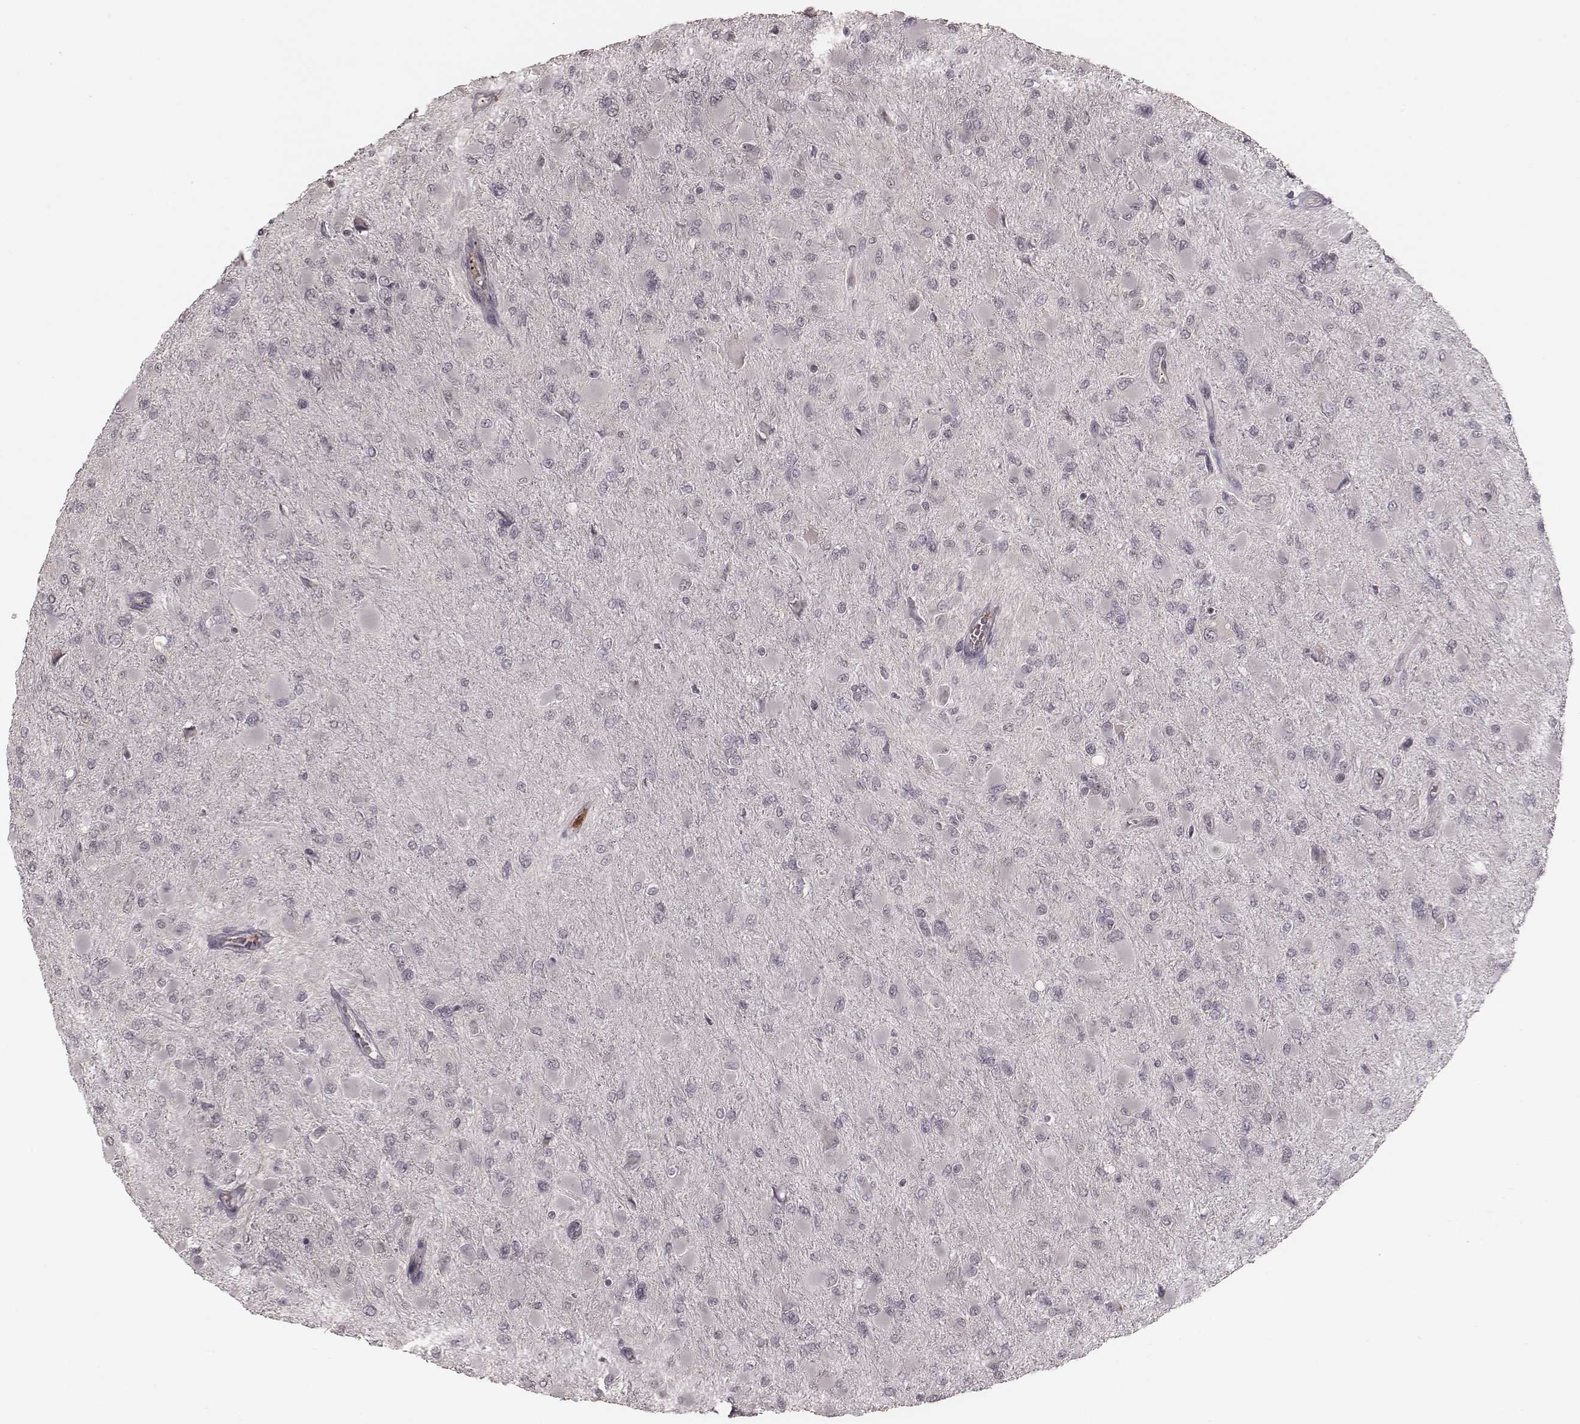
{"staining": {"intensity": "negative", "quantity": "none", "location": "none"}, "tissue": "glioma", "cell_type": "Tumor cells", "image_type": "cancer", "snomed": [{"axis": "morphology", "description": "Glioma, malignant, High grade"}, {"axis": "topography", "description": "Cerebral cortex"}], "caption": "An image of glioma stained for a protein shows no brown staining in tumor cells. (Stains: DAB (3,3'-diaminobenzidine) IHC with hematoxylin counter stain, Microscopy: brightfield microscopy at high magnification).", "gene": "IL5", "patient": {"sex": "female", "age": 36}}